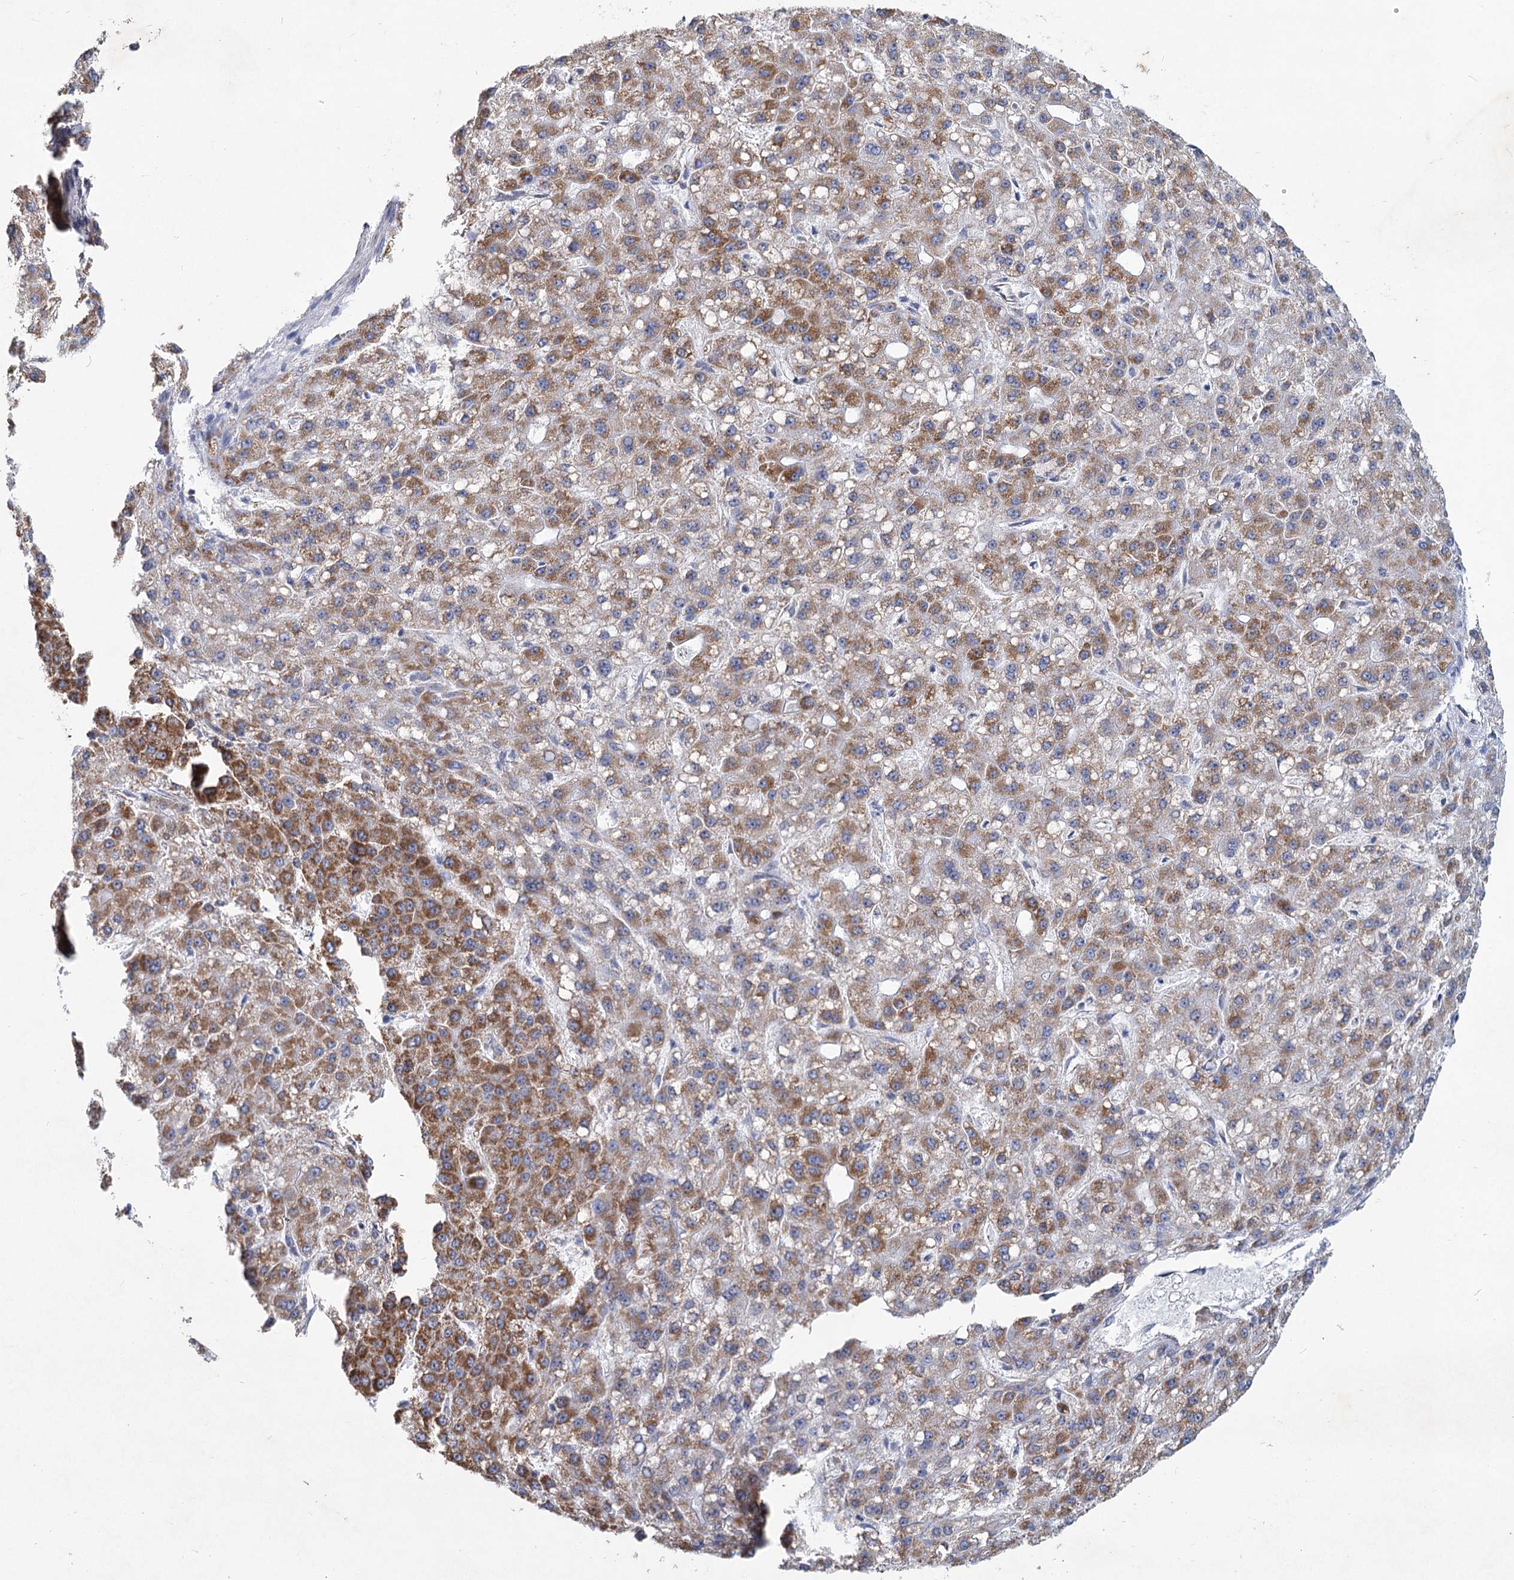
{"staining": {"intensity": "moderate", "quantity": "25%-75%", "location": "cytoplasmic/membranous"}, "tissue": "liver cancer", "cell_type": "Tumor cells", "image_type": "cancer", "snomed": [{"axis": "morphology", "description": "Carcinoma, Hepatocellular, NOS"}, {"axis": "topography", "description": "Liver"}], "caption": "Human liver cancer (hepatocellular carcinoma) stained with a brown dye exhibits moderate cytoplasmic/membranous positive expression in approximately 25%-75% of tumor cells.", "gene": "NDUFC2", "patient": {"sex": "male", "age": 67}}